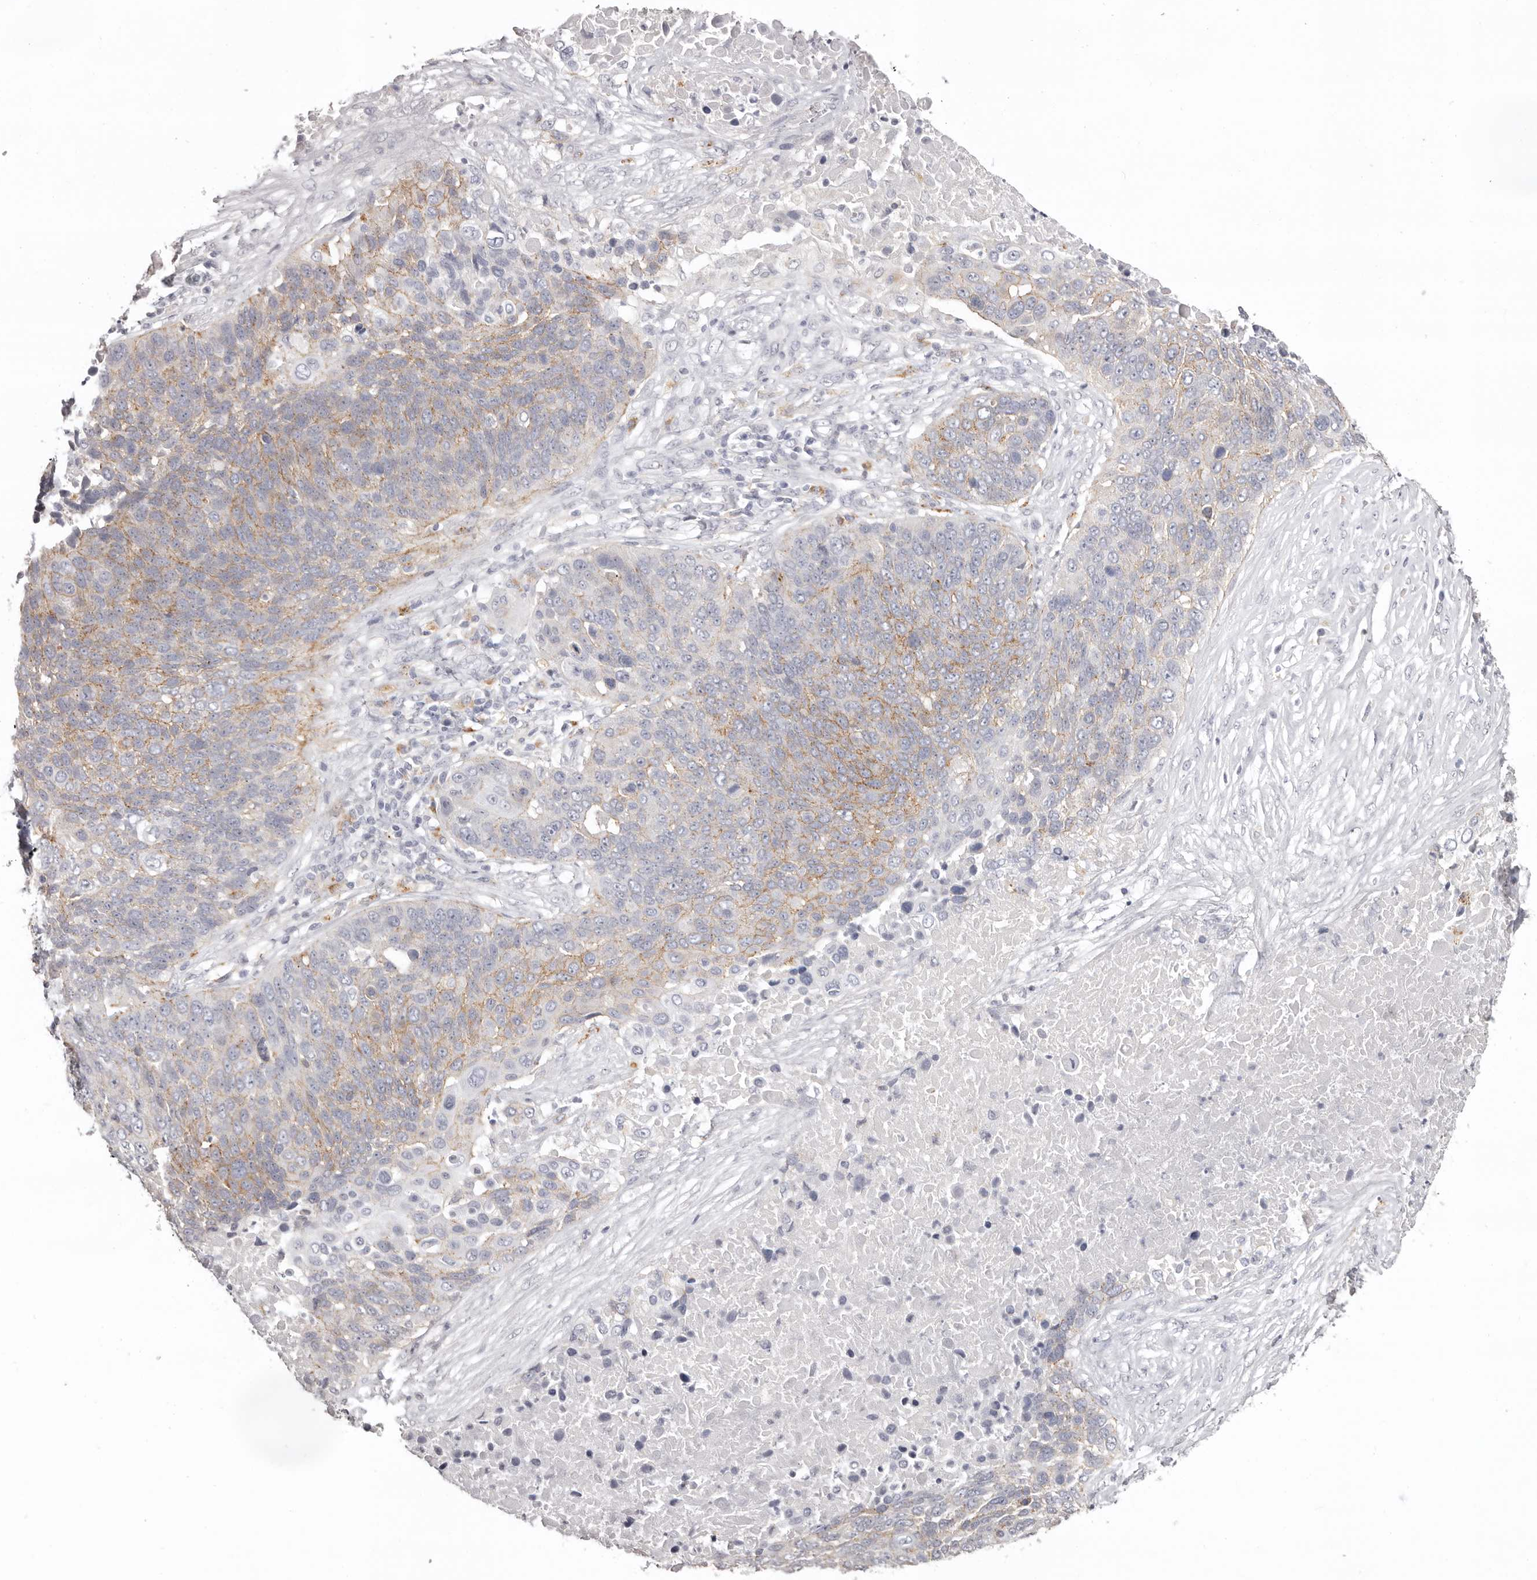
{"staining": {"intensity": "weak", "quantity": "25%-75%", "location": "cytoplasmic/membranous"}, "tissue": "lung cancer", "cell_type": "Tumor cells", "image_type": "cancer", "snomed": [{"axis": "morphology", "description": "Squamous cell carcinoma, NOS"}, {"axis": "topography", "description": "Lung"}], "caption": "Immunohistochemical staining of lung cancer (squamous cell carcinoma) reveals low levels of weak cytoplasmic/membranous expression in approximately 25%-75% of tumor cells. Using DAB (3,3'-diaminobenzidine) (brown) and hematoxylin (blue) stains, captured at high magnification using brightfield microscopy.", "gene": "PCDHB6", "patient": {"sex": "male", "age": 66}}